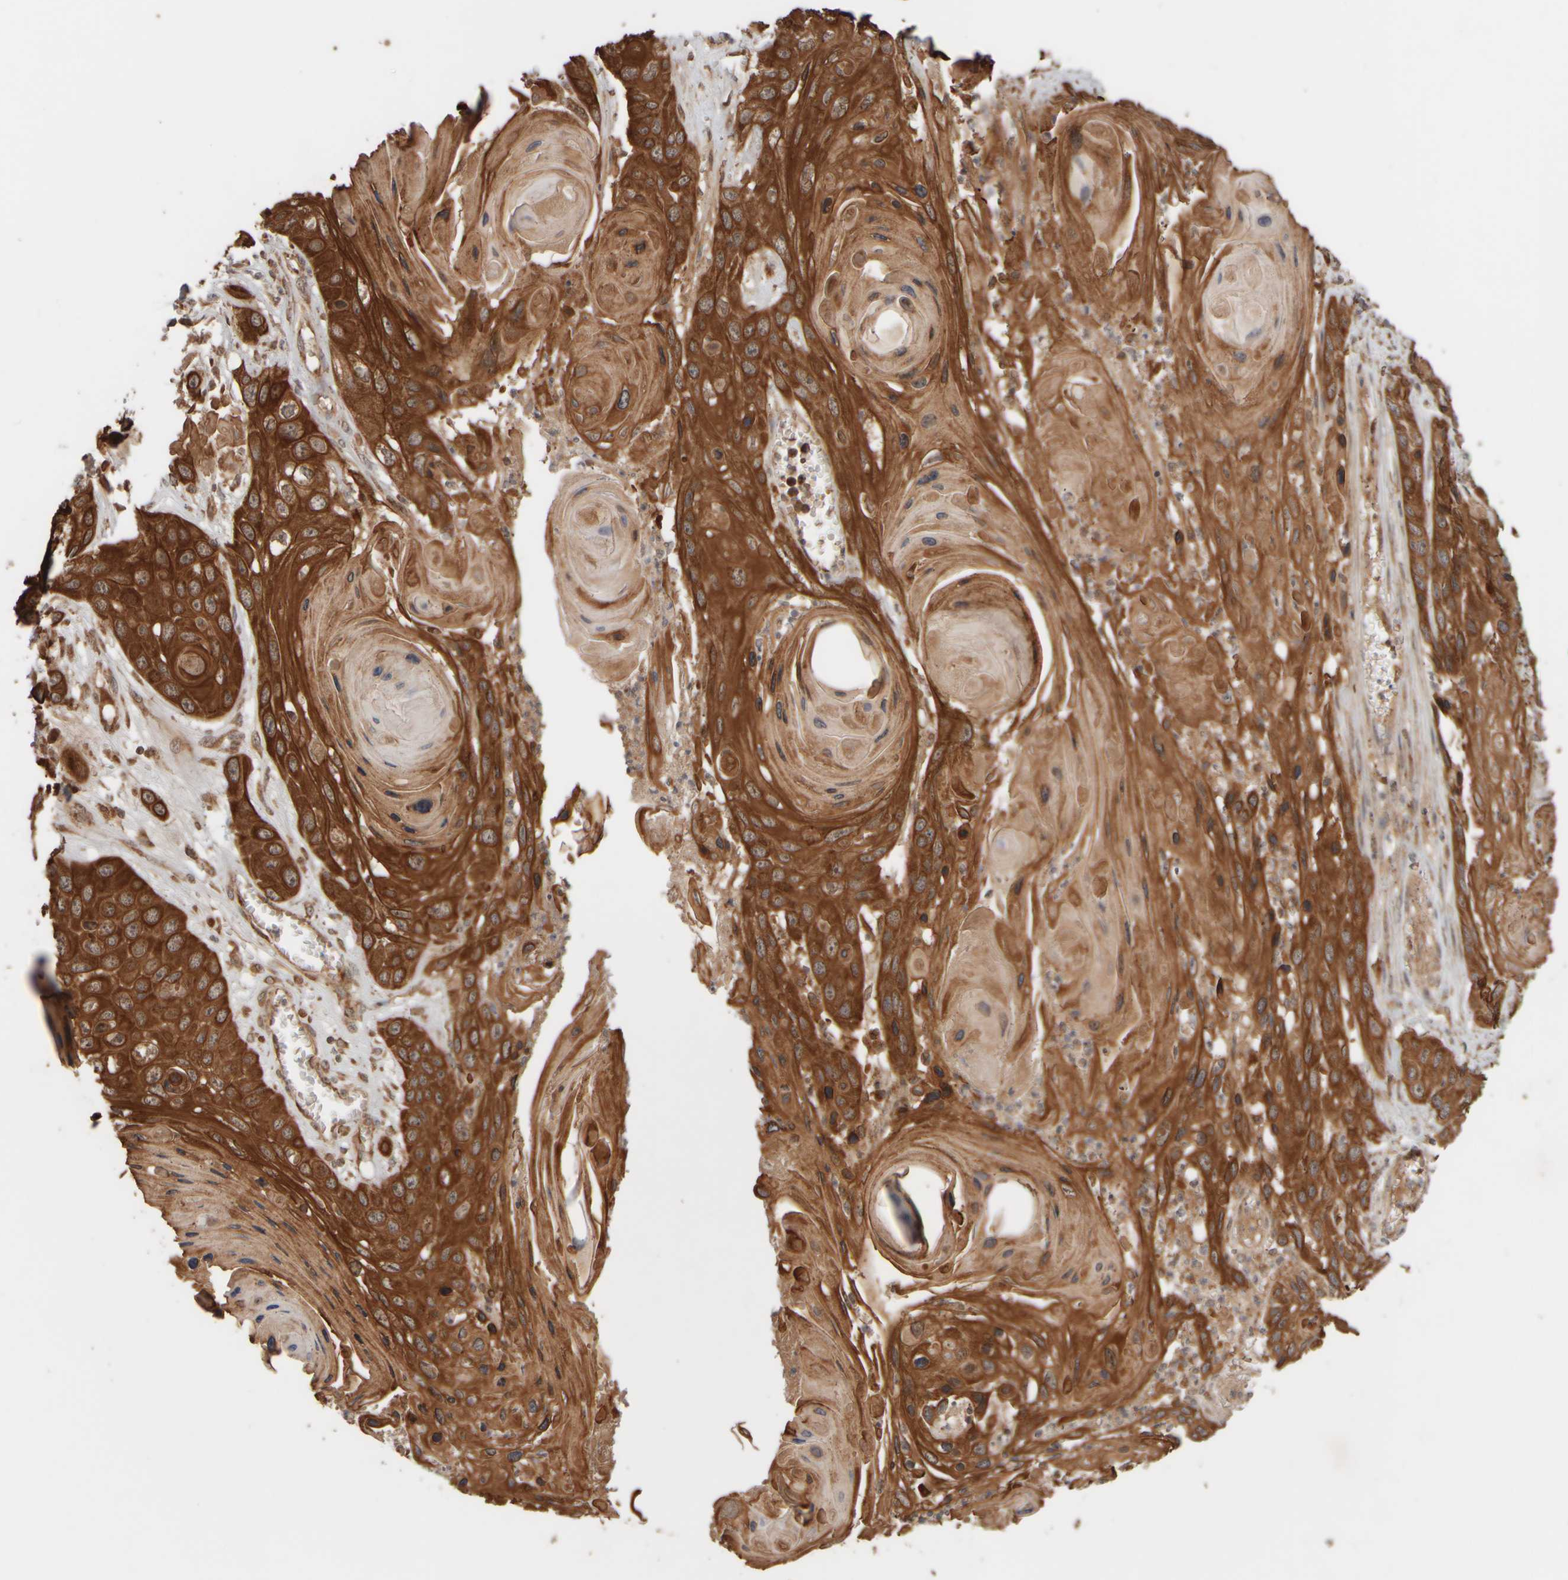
{"staining": {"intensity": "strong", "quantity": ">75%", "location": "cytoplasmic/membranous"}, "tissue": "skin cancer", "cell_type": "Tumor cells", "image_type": "cancer", "snomed": [{"axis": "morphology", "description": "Squamous cell carcinoma, NOS"}, {"axis": "topography", "description": "Skin"}], "caption": "There is high levels of strong cytoplasmic/membranous staining in tumor cells of skin squamous cell carcinoma, as demonstrated by immunohistochemical staining (brown color).", "gene": "EIF2B3", "patient": {"sex": "male", "age": 55}}